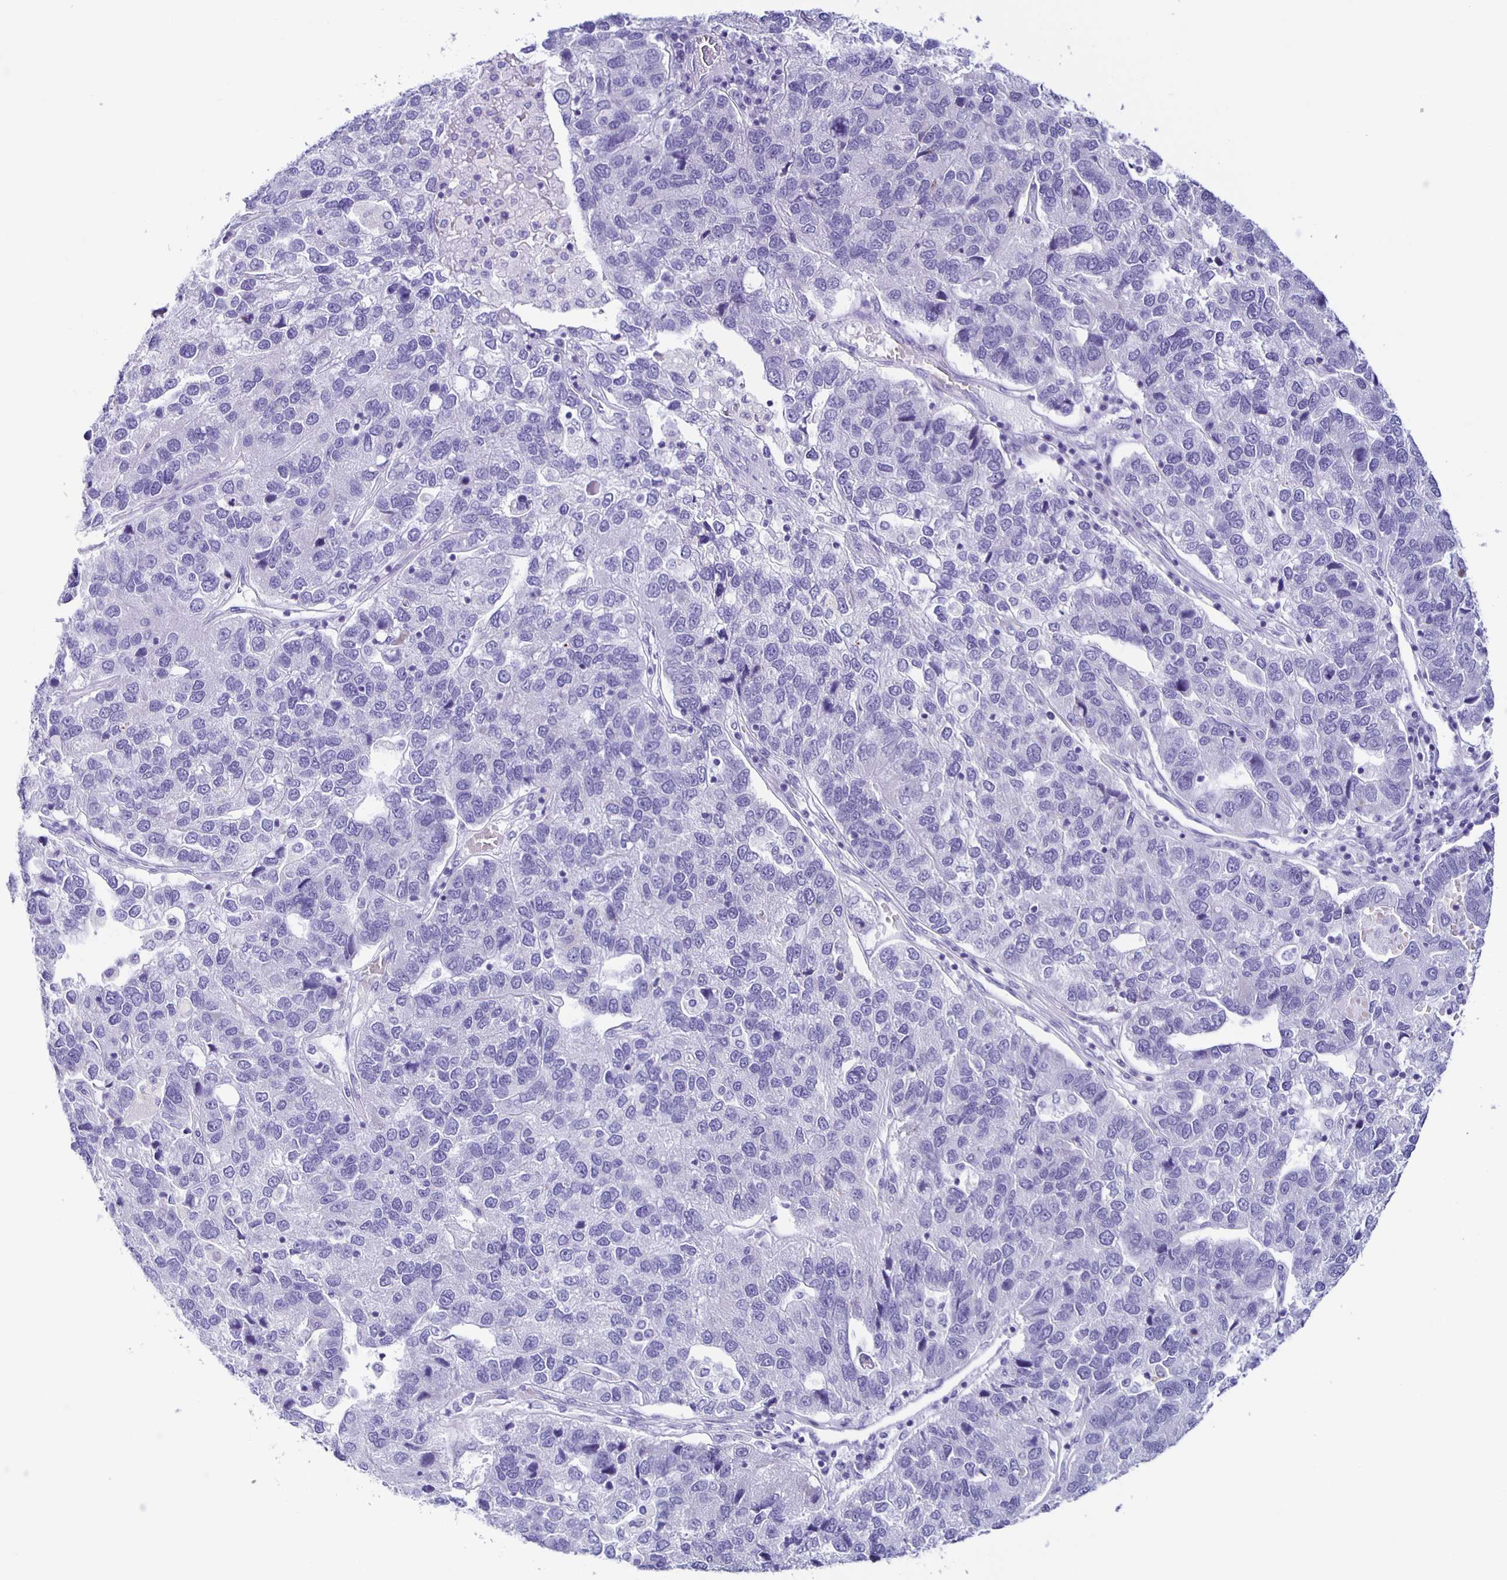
{"staining": {"intensity": "negative", "quantity": "none", "location": "none"}, "tissue": "pancreatic cancer", "cell_type": "Tumor cells", "image_type": "cancer", "snomed": [{"axis": "morphology", "description": "Adenocarcinoma, NOS"}, {"axis": "topography", "description": "Pancreas"}], "caption": "There is no significant positivity in tumor cells of pancreatic adenocarcinoma. (Stains: DAB (3,3'-diaminobenzidine) IHC with hematoxylin counter stain, Microscopy: brightfield microscopy at high magnification).", "gene": "AQP6", "patient": {"sex": "female", "age": 61}}